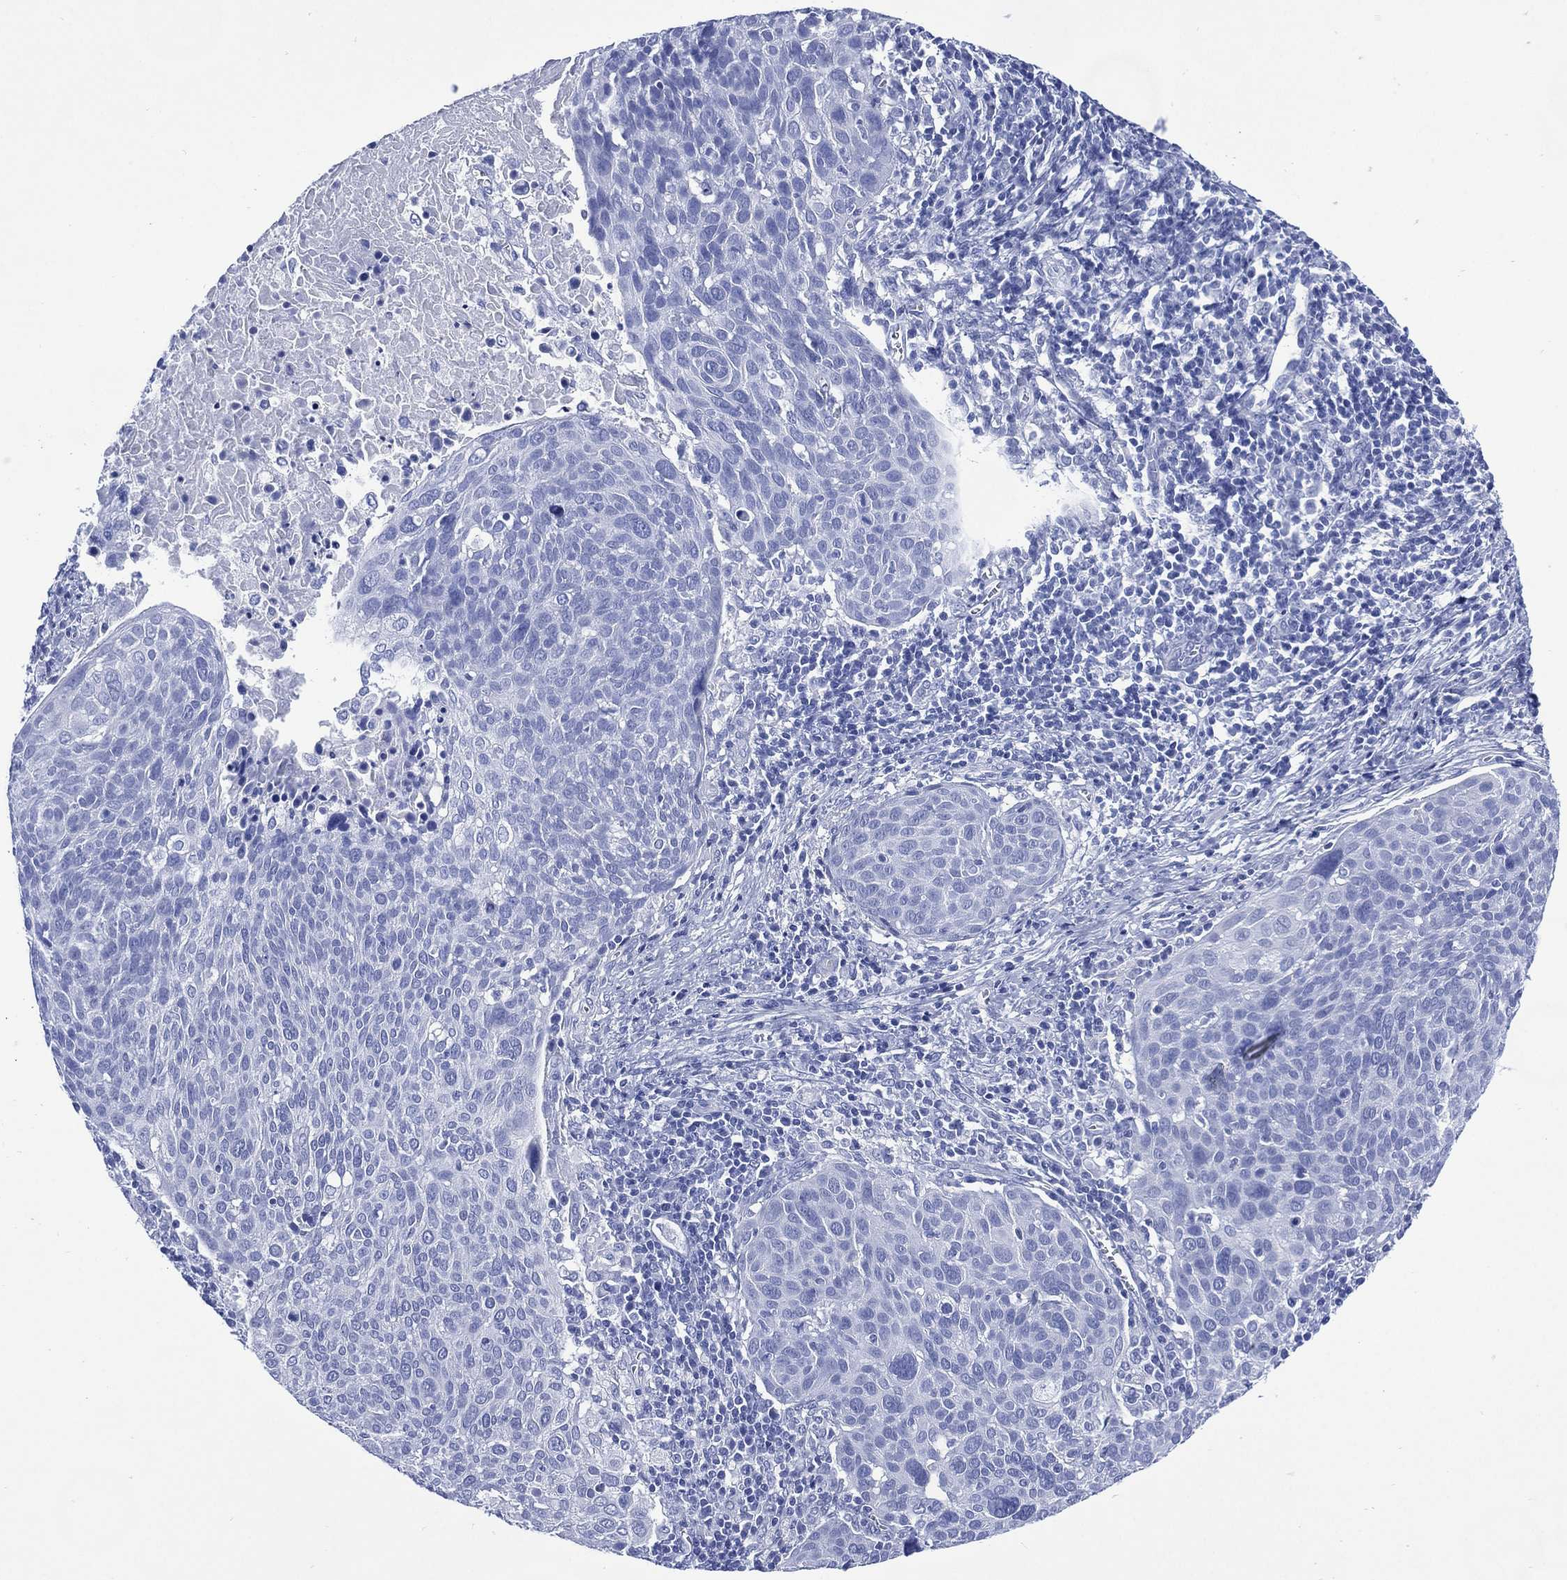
{"staining": {"intensity": "negative", "quantity": "none", "location": "none"}, "tissue": "cervical cancer", "cell_type": "Tumor cells", "image_type": "cancer", "snomed": [{"axis": "morphology", "description": "Squamous cell carcinoma, NOS"}, {"axis": "topography", "description": "Cervix"}], "caption": "The IHC photomicrograph has no significant staining in tumor cells of cervical cancer tissue.", "gene": "SHCBP1L", "patient": {"sex": "female", "age": 39}}